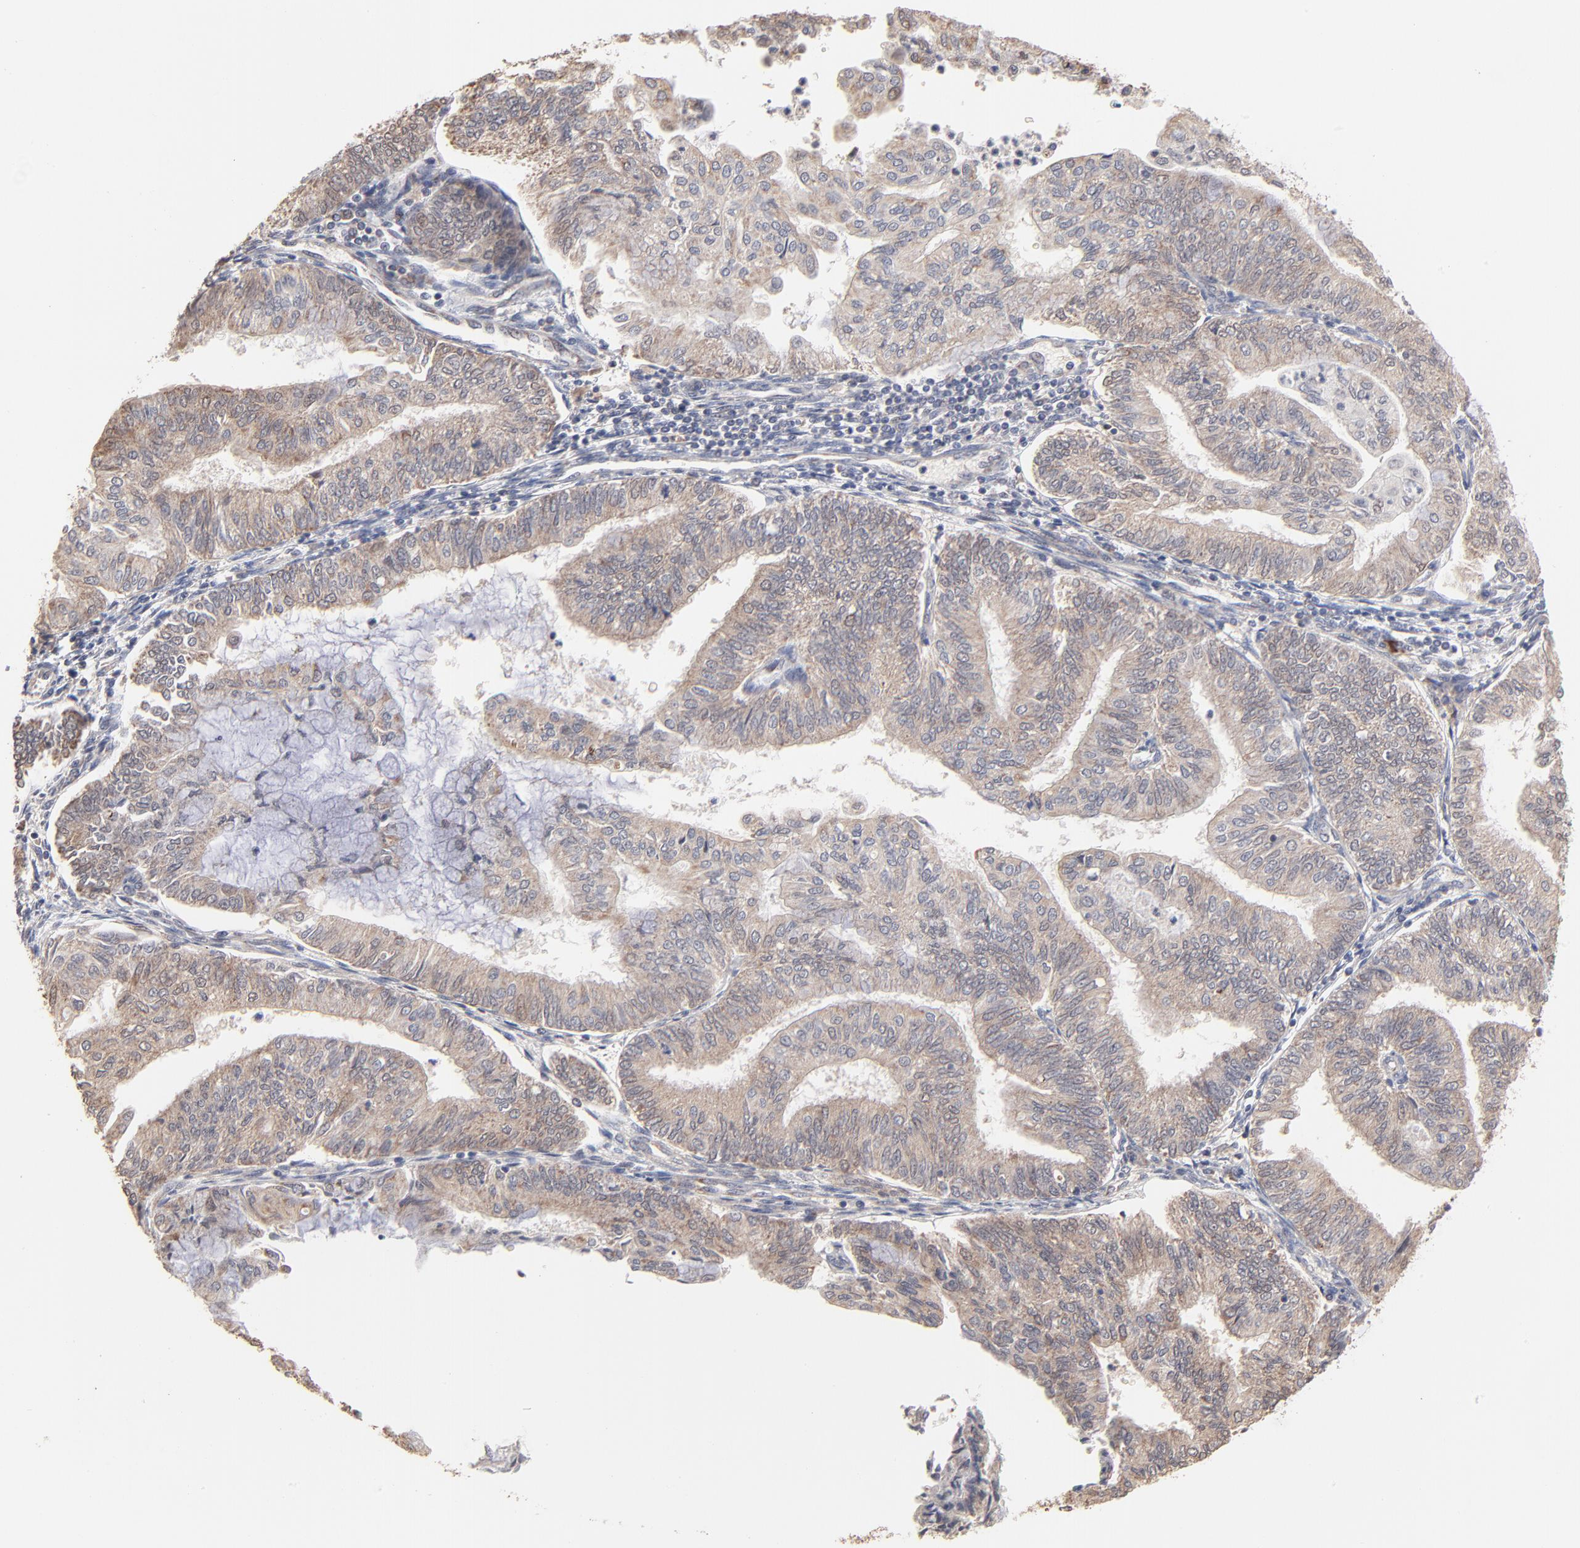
{"staining": {"intensity": "moderate", "quantity": "25%-75%", "location": "cytoplasmic/membranous"}, "tissue": "endometrial cancer", "cell_type": "Tumor cells", "image_type": "cancer", "snomed": [{"axis": "morphology", "description": "Adenocarcinoma, NOS"}, {"axis": "topography", "description": "Endometrium"}], "caption": "This image demonstrates adenocarcinoma (endometrial) stained with immunohistochemistry to label a protein in brown. The cytoplasmic/membranous of tumor cells show moderate positivity for the protein. Nuclei are counter-stained blue.", "gene": "MSL2", "patient": {"sex": "female", "age": 59}}